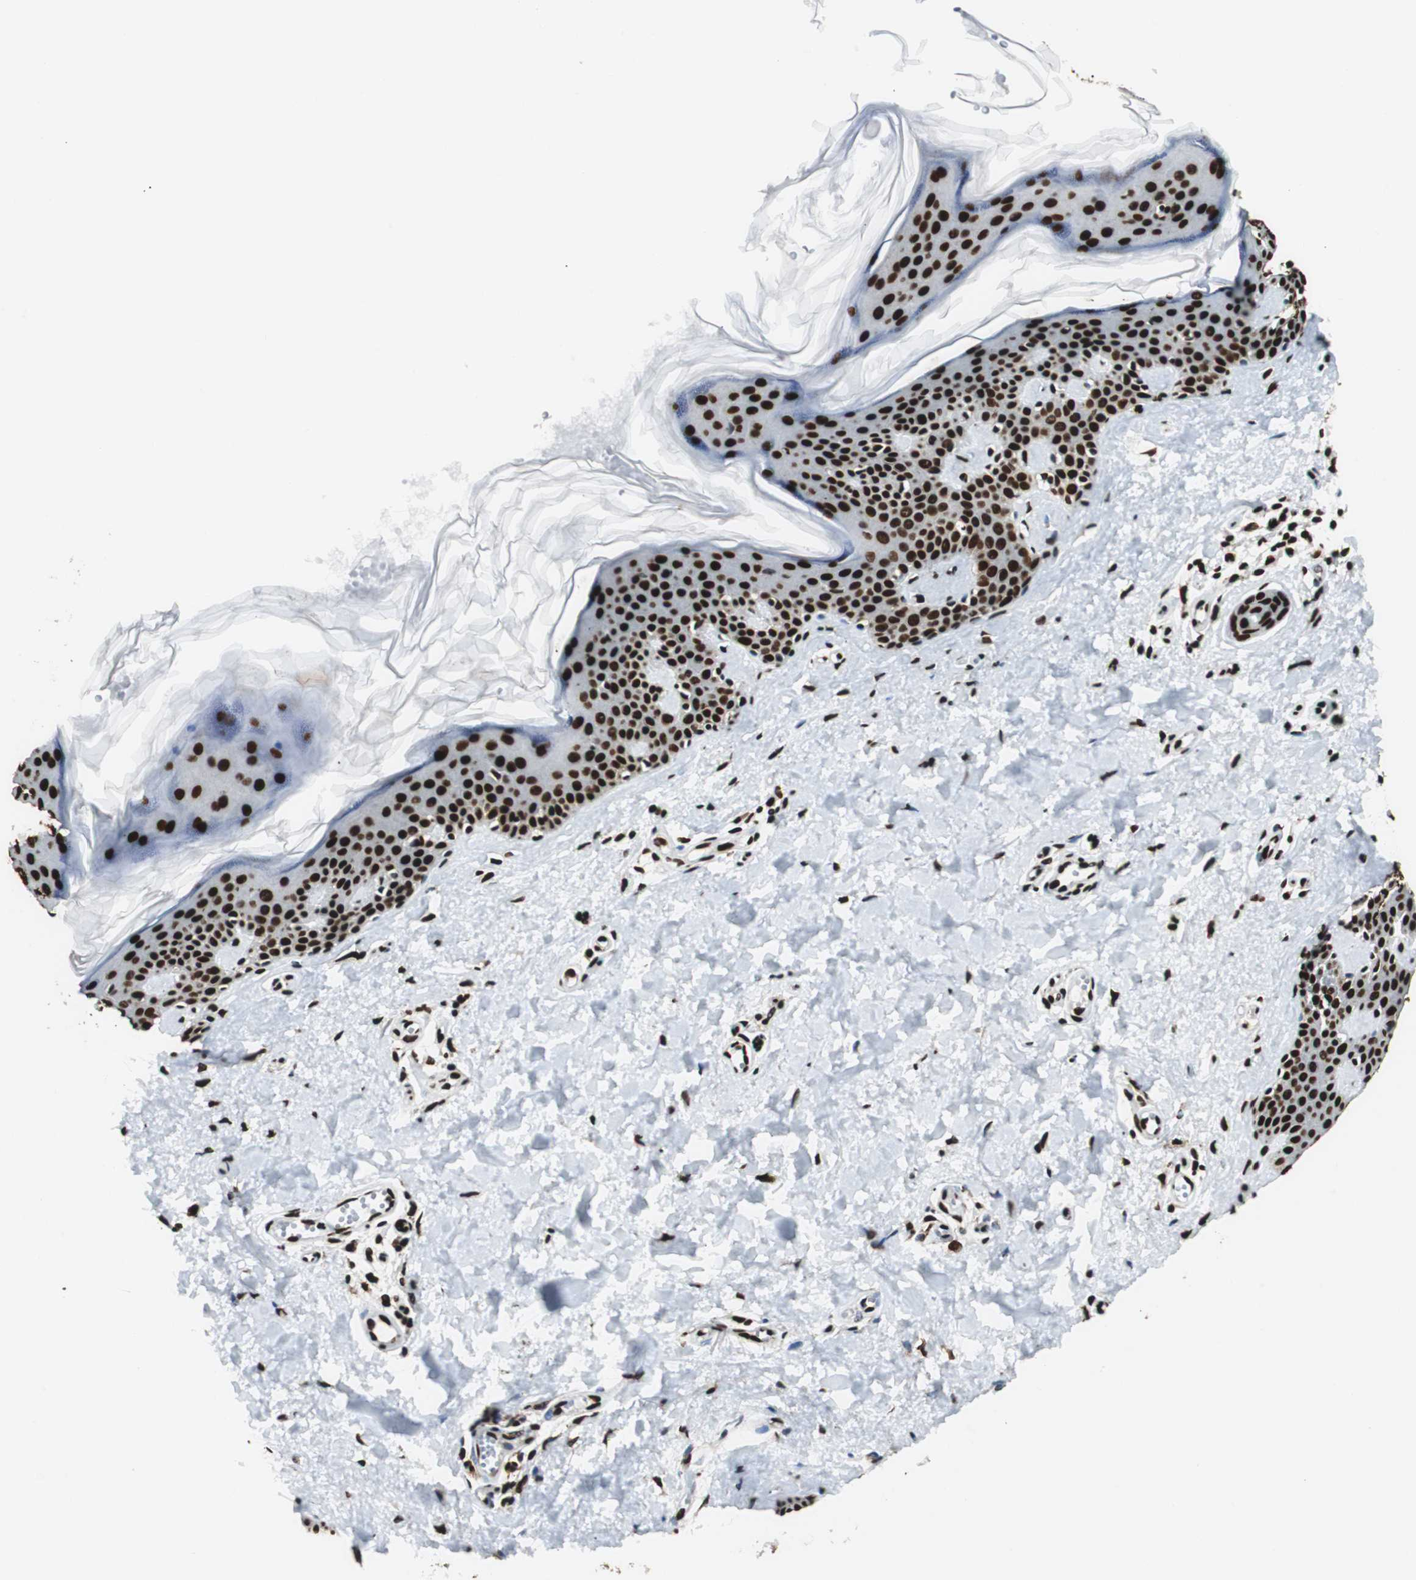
{"staining": {"intensity": "strong", "quantity": ">75%", "location": "nuclear"}, "tissue": "skin", "cell_type": "Fibroblasts", "image_type": "normal", "snomed": [{"axis": "morphology", "description": "Normal tissue, NOS"}, {"axis": "topography", "description": "Skin"}], "caption": "Immunohistochemical staining of benign skin shows >75% levels of strong nuclear protein expression in approximately >75% of fibroblasts. Using DAB (3,3'-diaminobenzidine) (brown) and hematoxylin (blue) stains, captured at high magnification using brightfield microscopy.", "gene": "EWSR1", "patient": {"sex": "male", "age": 67}}